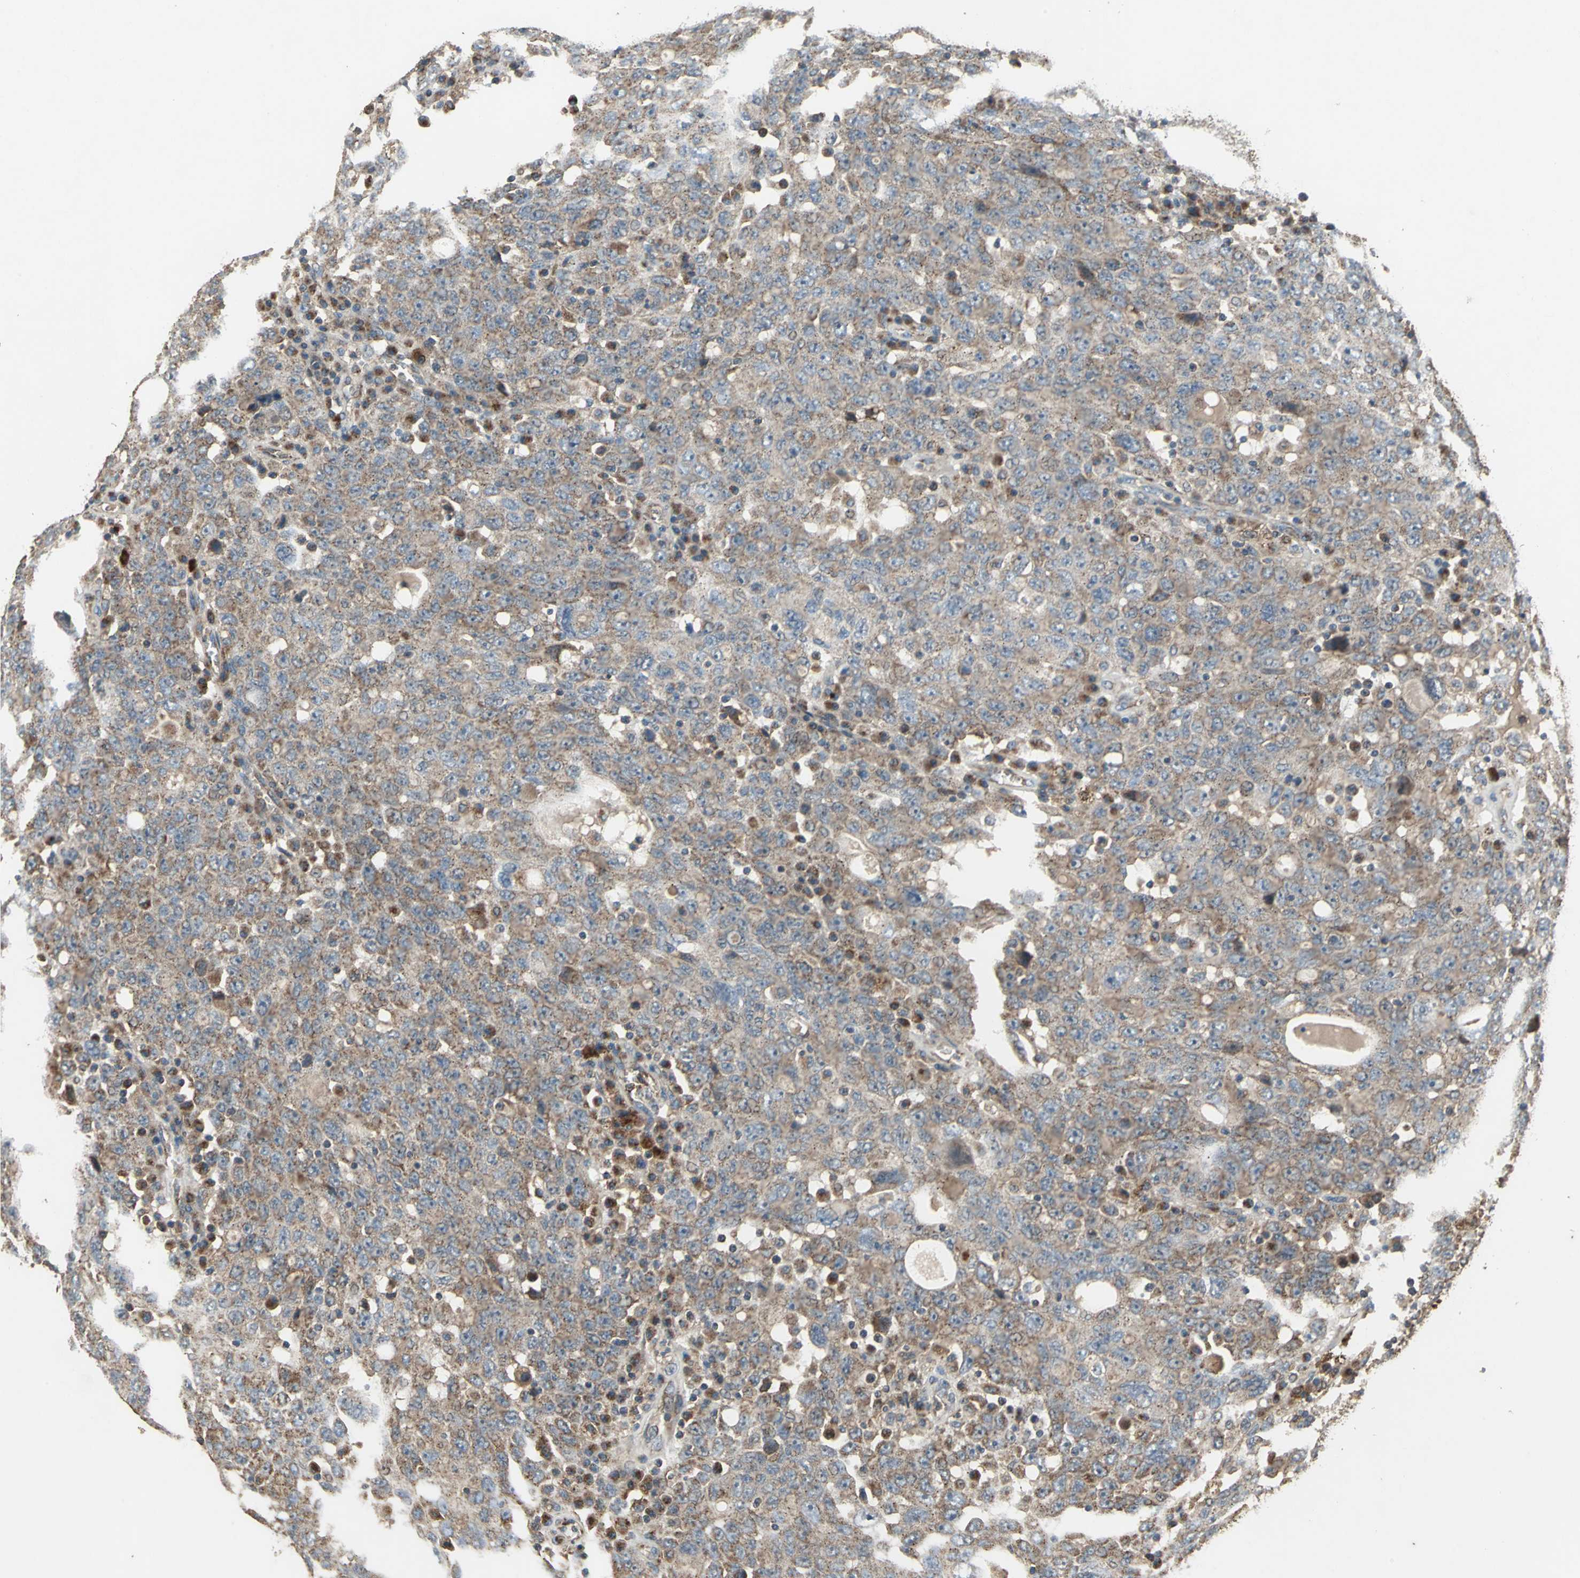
{"staining": {"intensity": "moderate", "quantity": ">75%", "location": "cytoplasmic/membranous"}, "tissue": "ovarian cancer", "cell_type": "Tumor cells", "image_type": "cancer", "snomed": [{"axis": "morphology", "description": "Carcinoma, endometroid"}, {"axis": "topography", "description": "Ovary"}], "caption": "There is medium levels of moderate cytoplasmic/membranous expression in tumor cells of ovarian cancer (endometroid carcinoma), as demonstrated by immunohistochemical staining (brown color).", "gene": "POLRMT", "patient": {"sex": "female", "age": 62}}